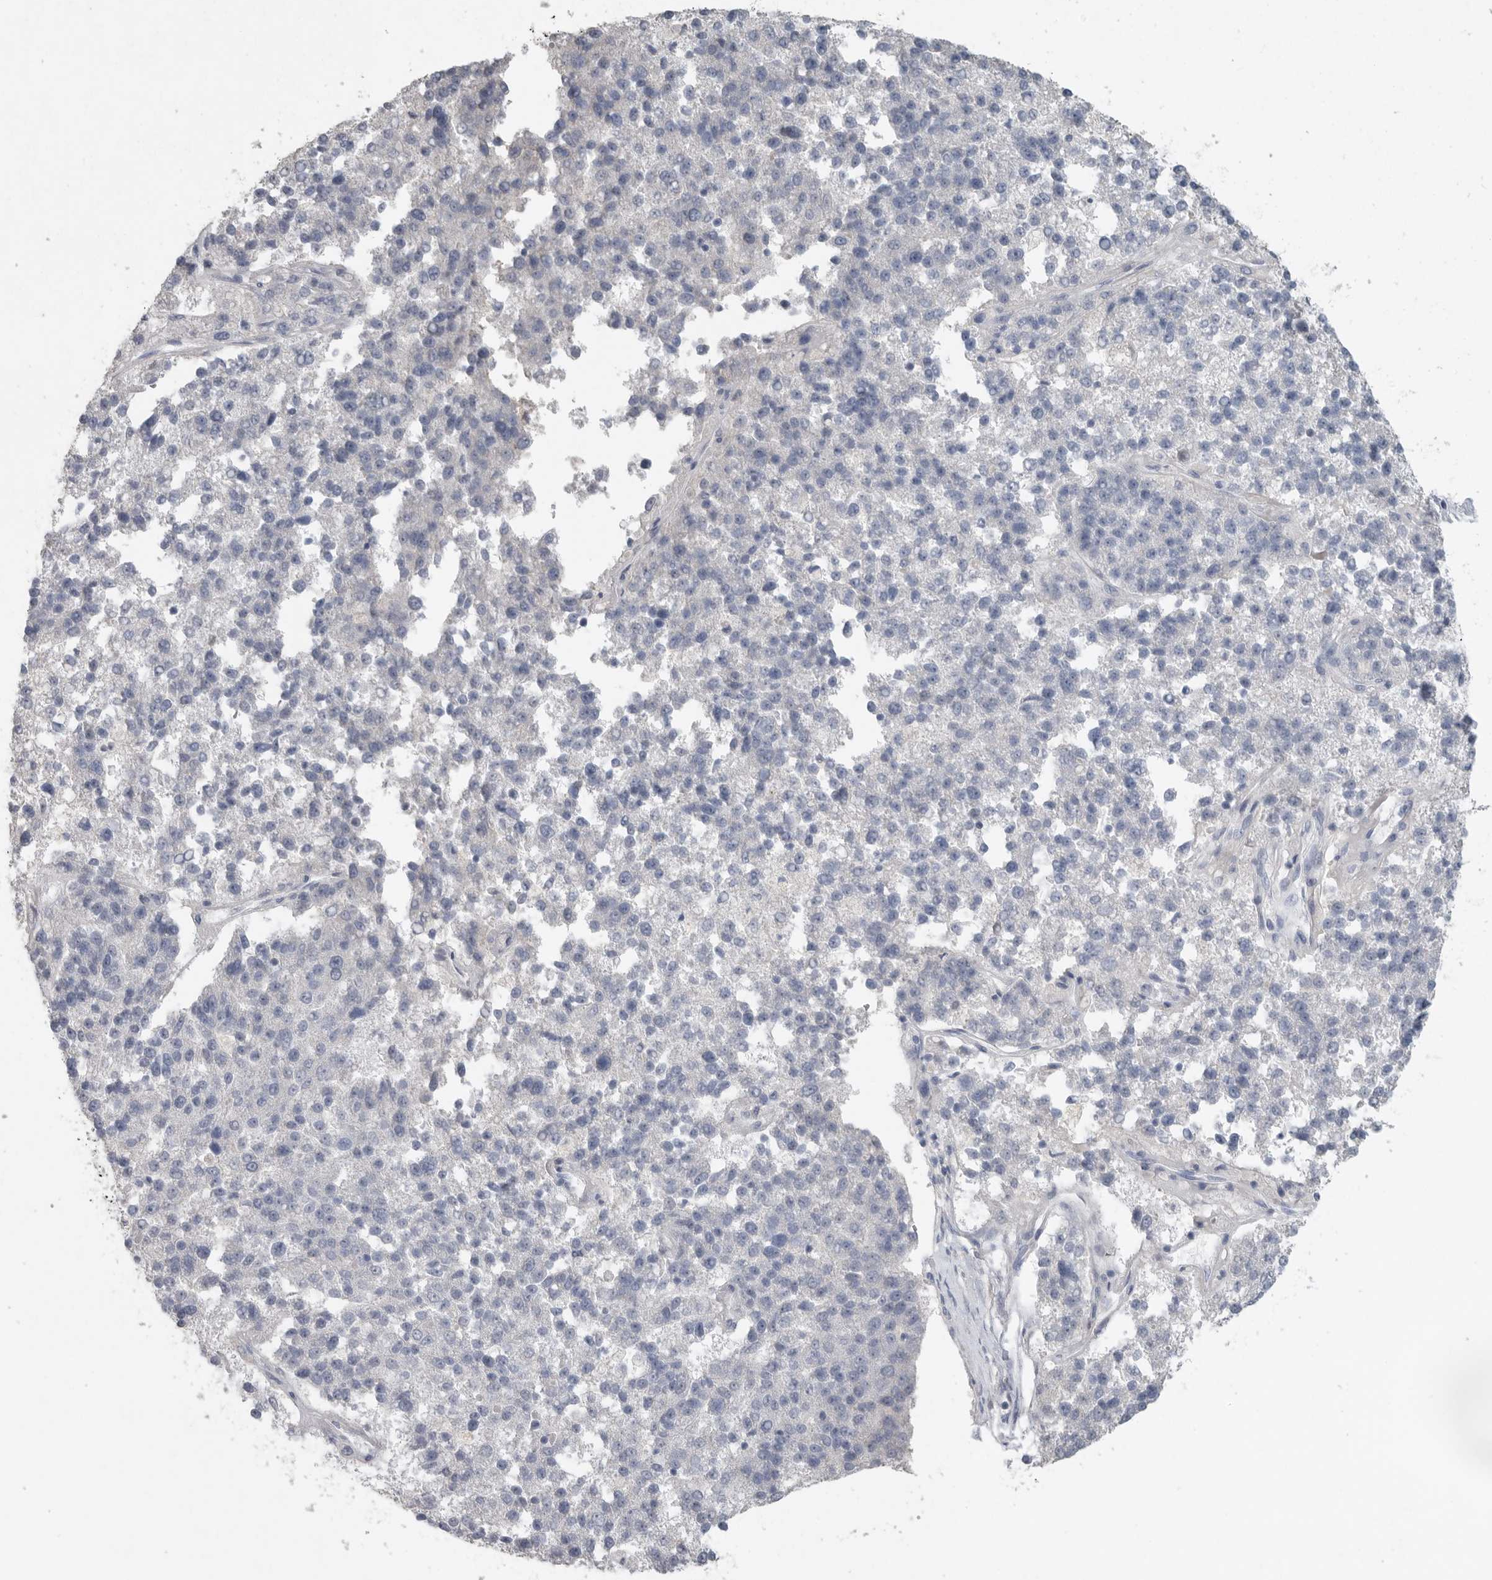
{"staining": {"intensity": "negative", "quantity": "none", "location": "none"}, "tissue": "pancreatic cancer", "cell_type": "Tumor cells", "image_type": "cancer", "snomed": [{"axis": "morphology", "description": "Adenocarcinoma, NOS"}, {"axis": "topography", "description": "Pancreas"}], "caption": "IHC photomicrograph of neoplastic tissue: pancreatic cancer (adenocarcinoma) stained with DAB (3,3'-diaminobenzidine) shows no significant protein staining in tumor cells. (DAB (3,3'-diaminobenzidine) immunohistochemistry, high magnification).", "gene": "REG4", "patient": {"sex": "female", "age": 61}}